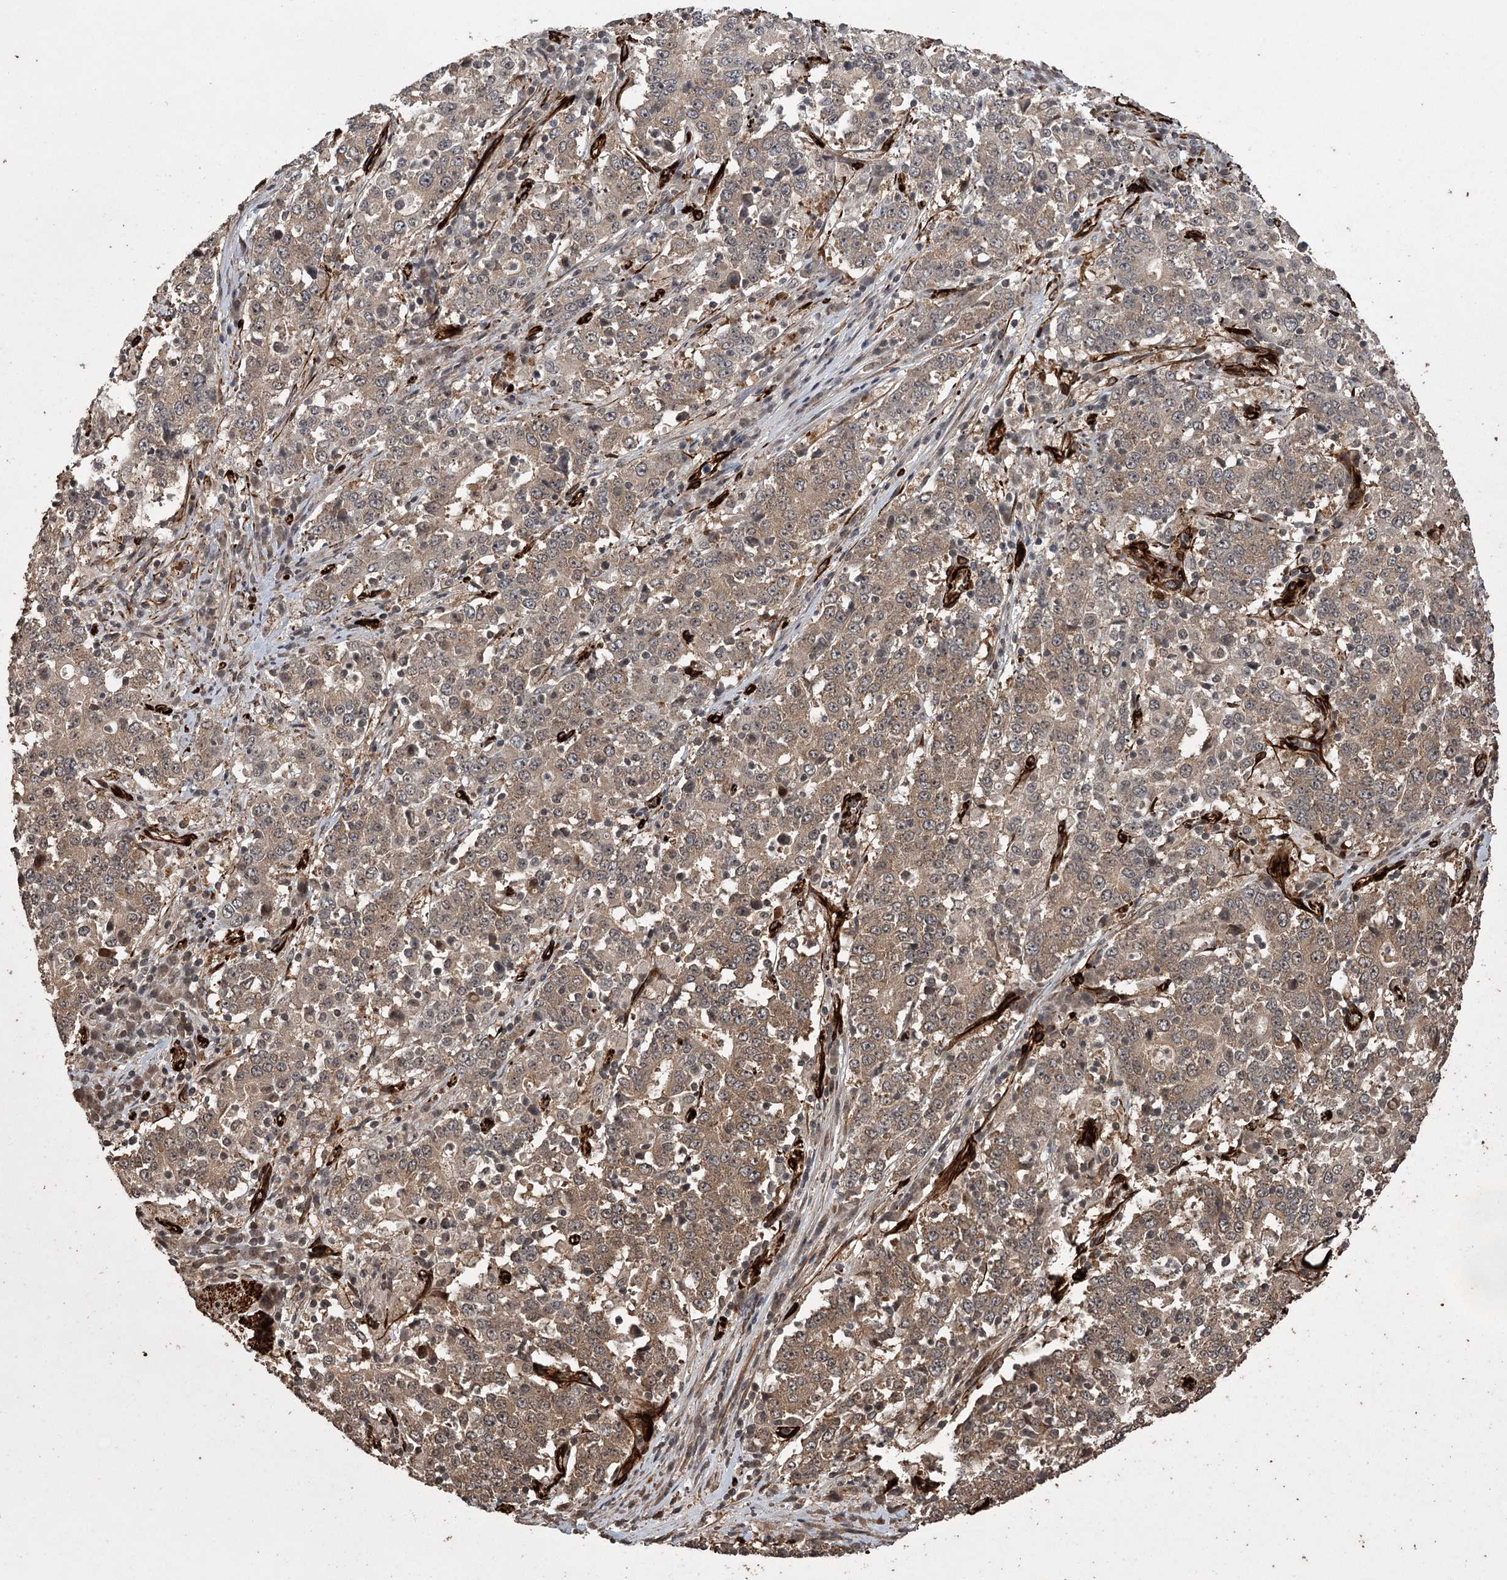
{"staining": {"intensity": "moderate", "quantity": ">75%", "location": "cytoplasmic/membranous"}, "tissue": "stomach cancer", "cell_type": "Tumor cells", "image_type": "cancer", "snomed": [{"axis": "morphology", "description": "Adenocarcinoma, NOS"}, {"axis": "topography", "description": "Stomach"}], "caption": "Tumor cells reveal medium levels of moderate cytoplasmic/membranous expression in about >75% of cells in human stomach adenocarcinoma.", "gene": "RPAP3", "patient": {"sex": "male", "age": 59}}